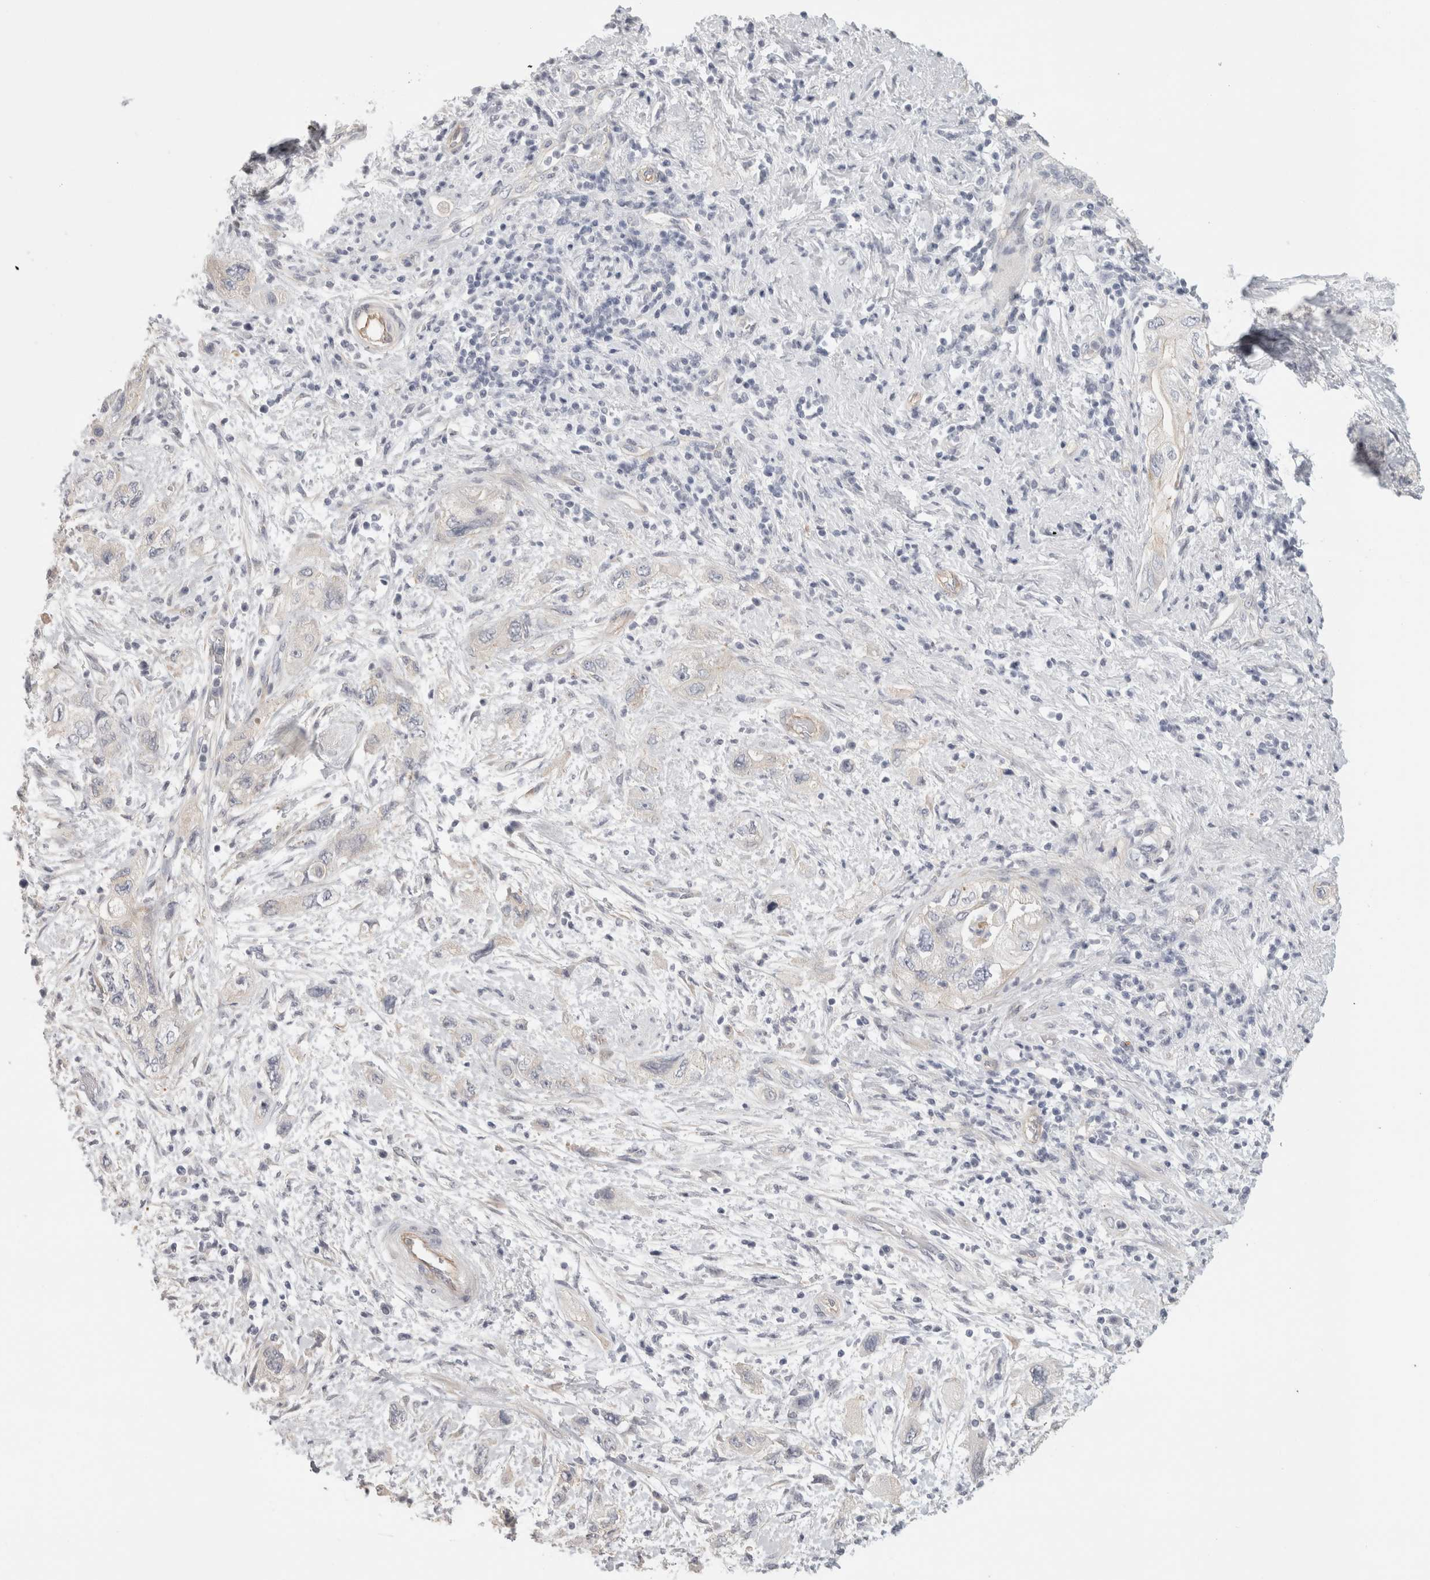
{"staining": {"intensity": "negative", "quantity": "none", "location": "none"}, "tissue": "pancreatic cancer", "cell_type": "Tumor cells", "image_type": "cancer", "snomed": [{"axis": "morphology", "description": "Adenocarcinoma, NOS"}, {"axis": "topography", "description": "Pancreas"}], "caption": "Pancreatic cancer stained for a protein using IHC reveals no expression tumor cells.", "gene": "FBLIM1", "patient": {"sex": "female", "age": 73}}